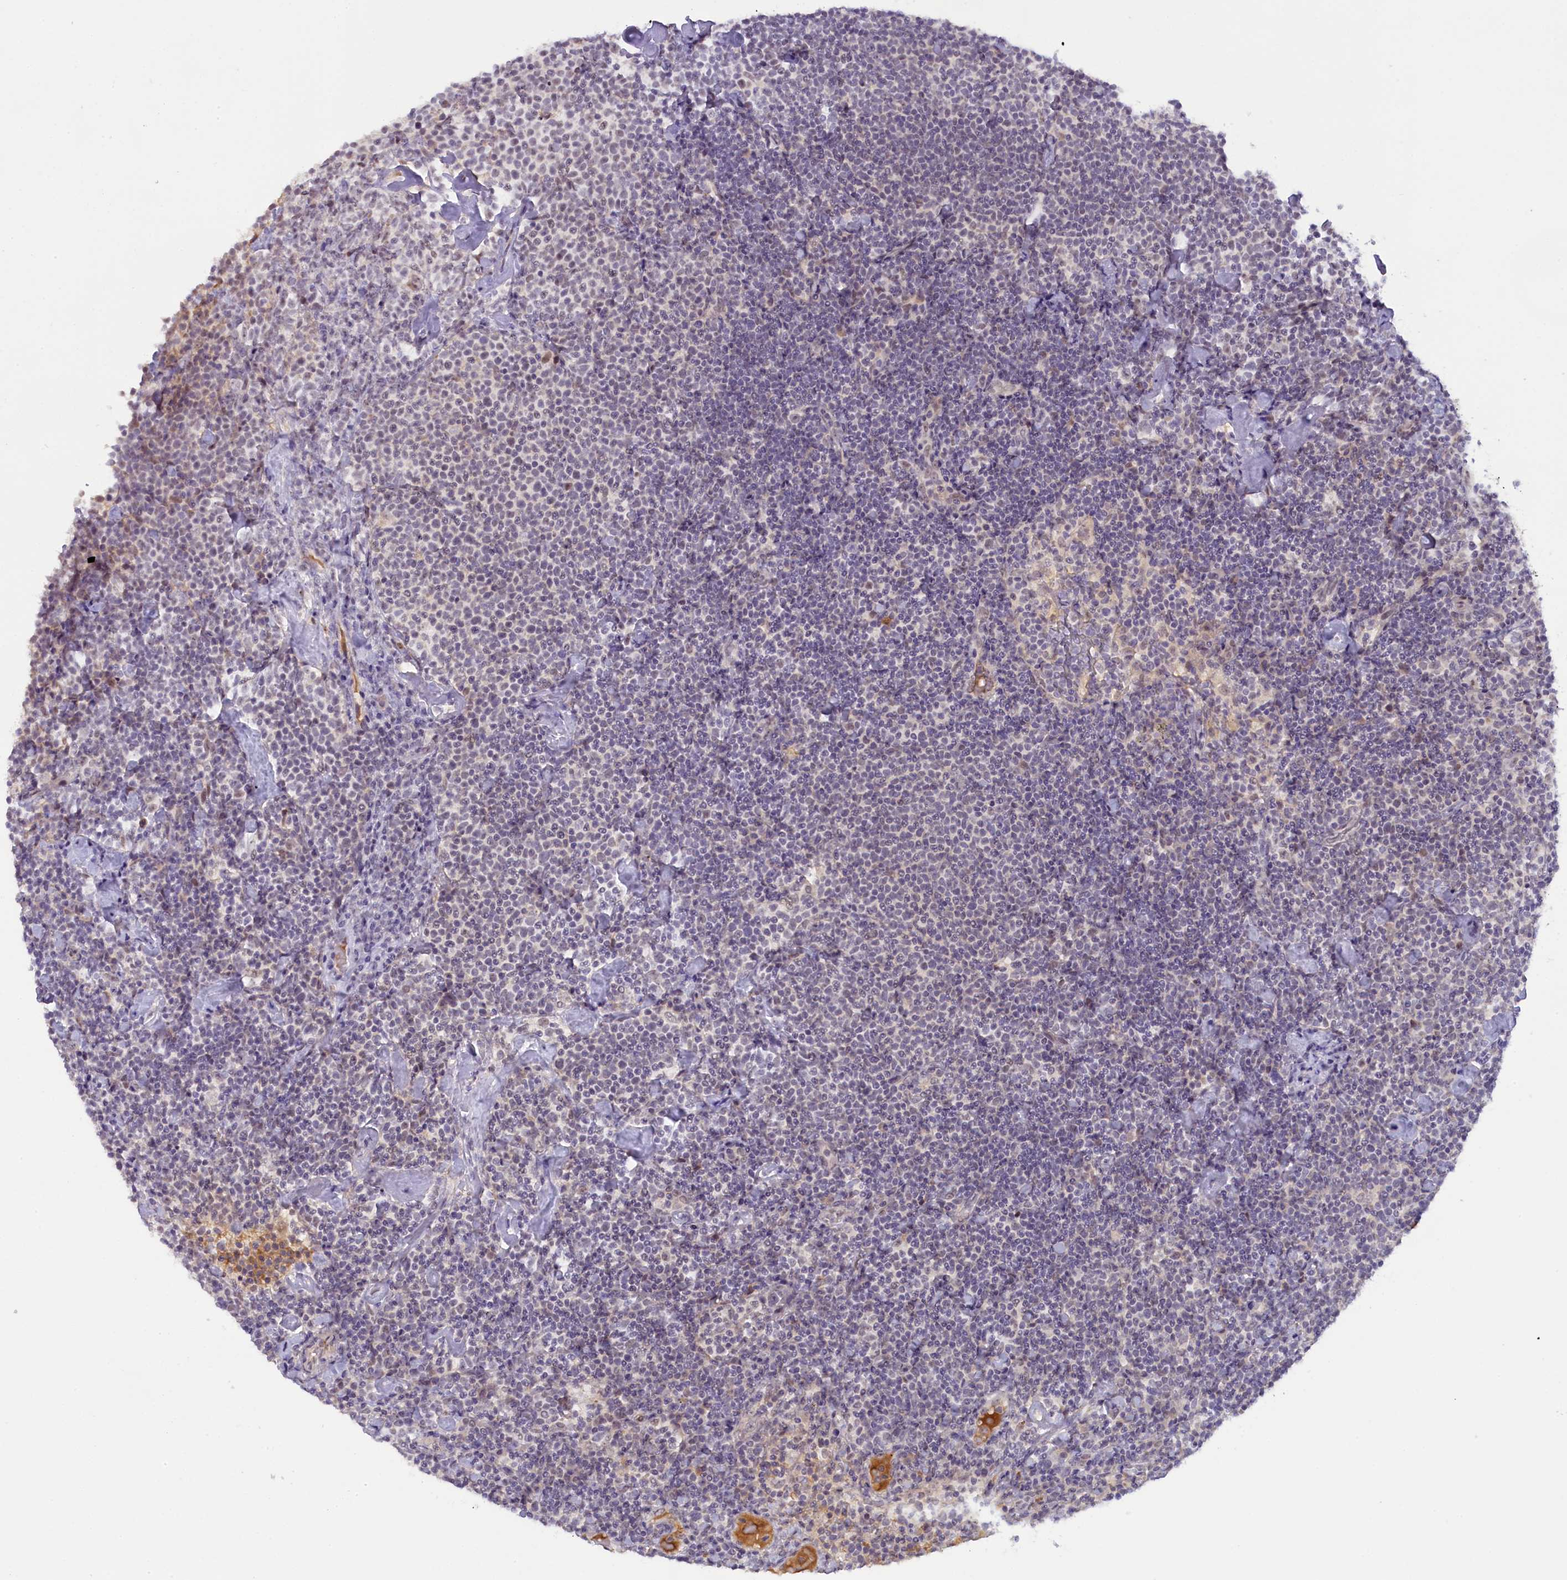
{"staining": {"intensity": "weak", "quantity": "<25%", "location": "nuclear"}, "tissue": "lymphoma", "cell_type": "Tumor cells", "image_type": "cancer", "snomed": [{"axis": "morphology", "description": "Malignant lymphoma, non-Hodgkin's type, High grade"}, {"axis": "topography", "description": "Lymph node"}], "caption": "Immunohistochemistry histopathology image of lymphoma stained for a protein (brown), which shows no staining in tumor cells.", "gene": "CRAMP1", "patient": {"sex": "male", "age": 61}}